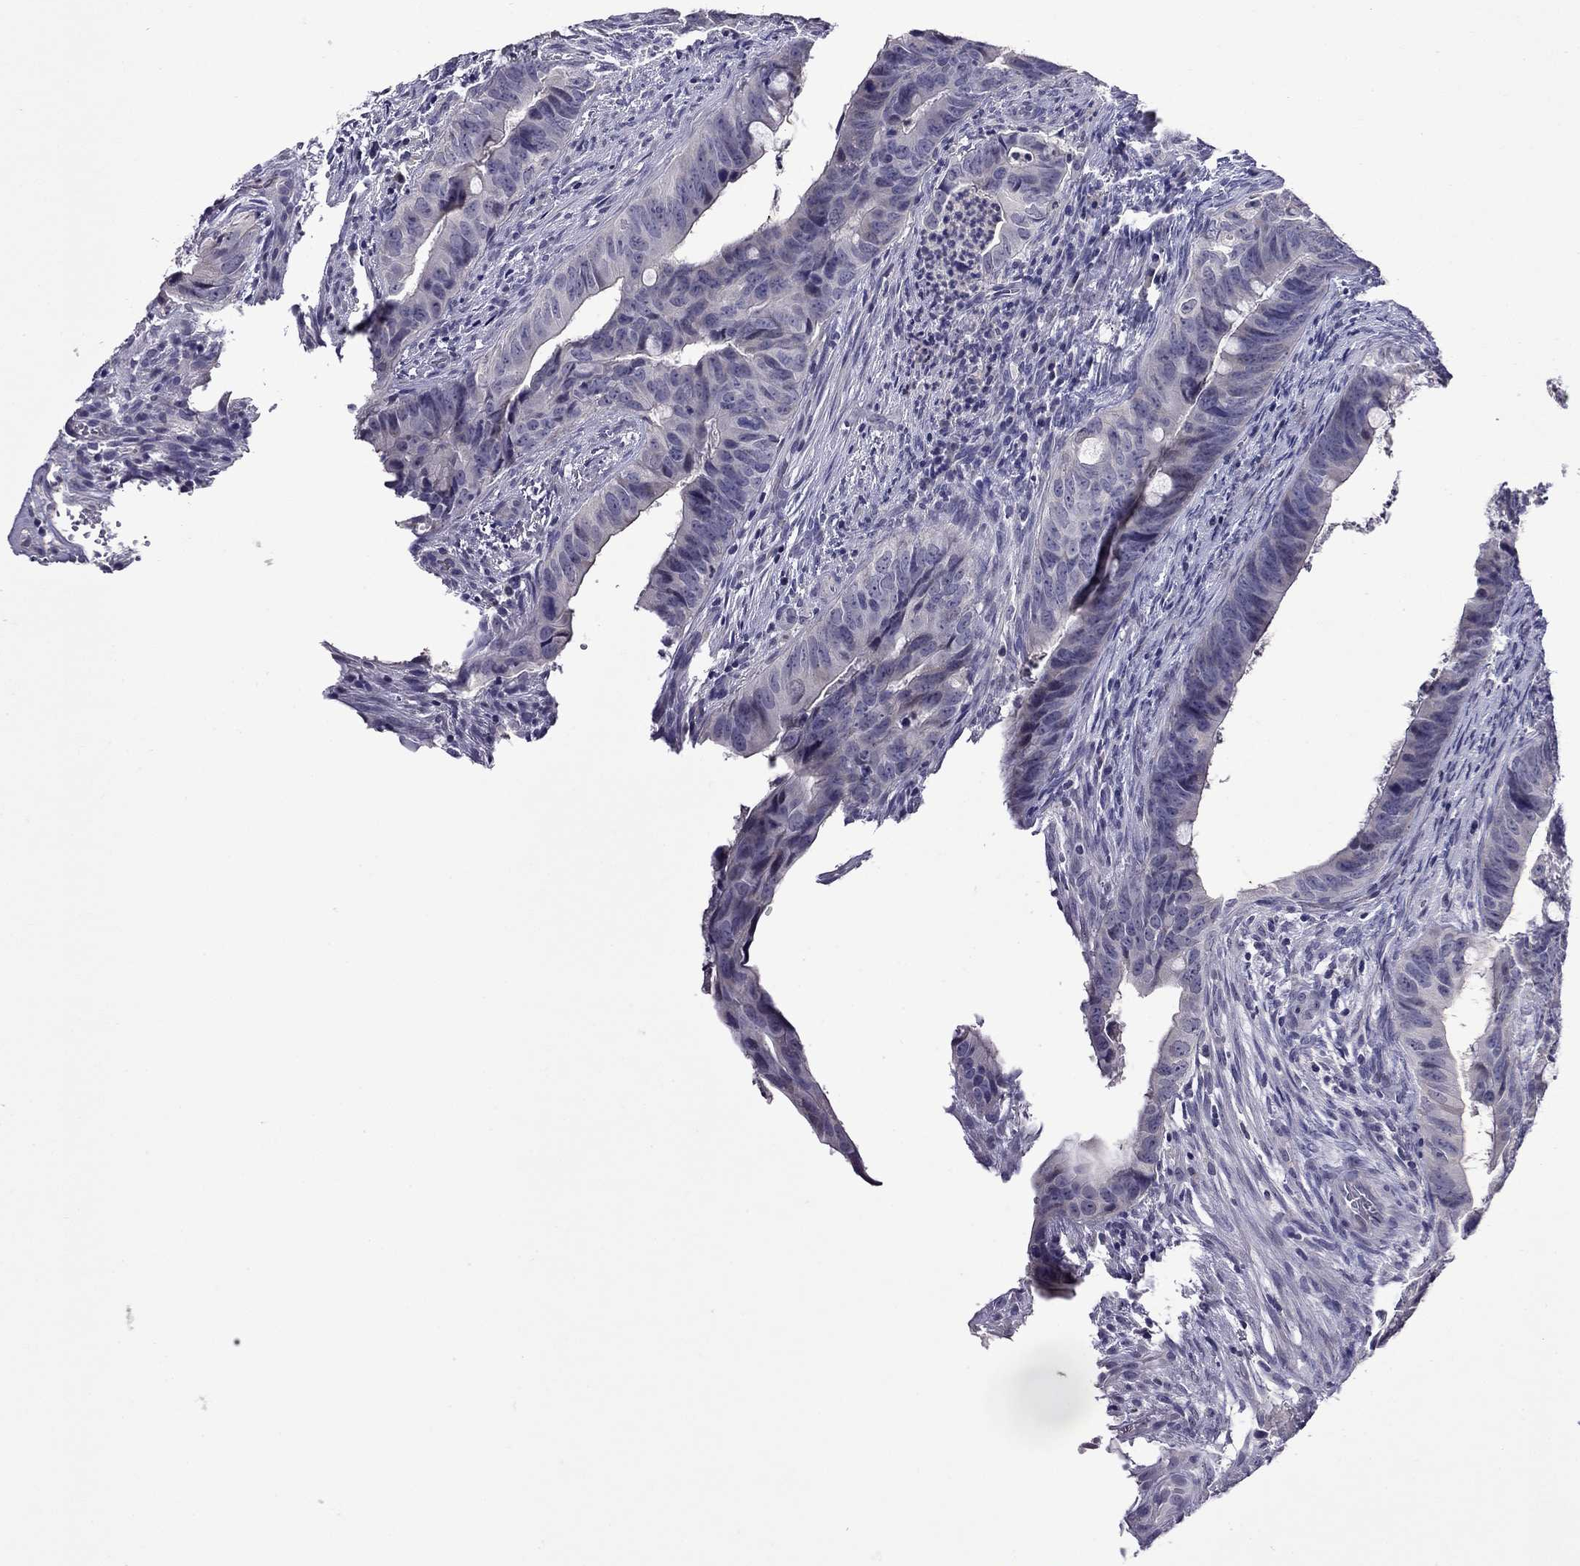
{"staining": {"intensity": "negative", "quantity": "none", "location": "none"}, "tissue": "colorectal cancer", "cell_type": "Tumor cells", "image_type": "cancer", "snomed": [{"axis": "morphology", "description": "Adenocarcinoma, NOS"}, {"axis": "topography", "description": "Colon"}], "caption": "Human adenocarcinoma (colorectal) stained for a protein using immunohistochemistry (IHC) shows no expression in tumor cells.", "gene": "STAR", "patient": {"sex": "female", "age": 82}}